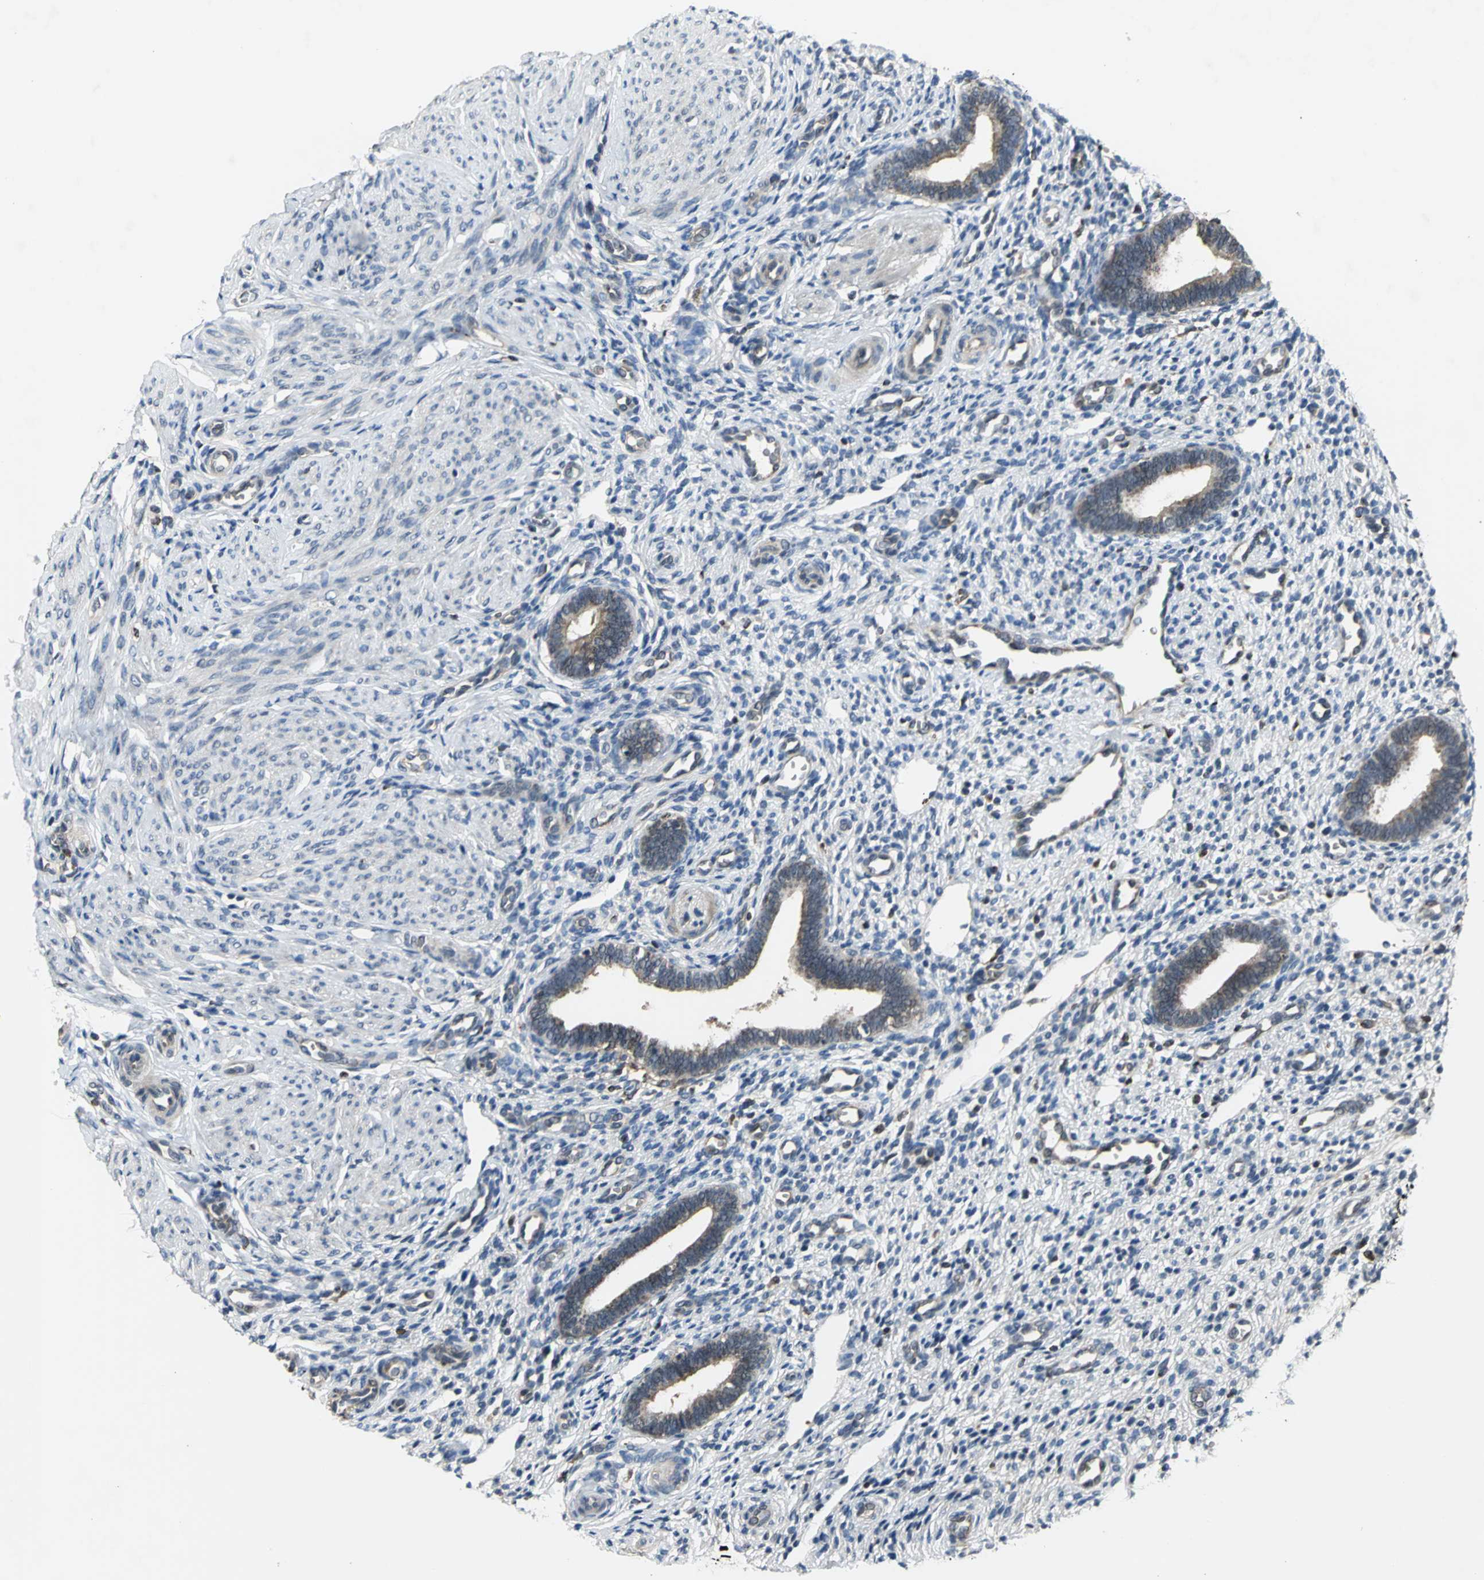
{"staining": {"intensity": "moderate", "quantity": "<25%", "location": "cytoplasmic/membranous,nuclear"}, "tissue": "endometrium", "cell_type": "Cells in endometrial stroma", "image_type": "normal", "snomed": [{"axis": "morphology", "description": "Normal tissue, NOS"}, {"axis": "topography", "description": "Endometrium"}], "caption": "DAB (3,3'-diaminobenzidine) immunohistochemical staining of benign human endometrium shows moderate cytoplasmic/membranous,nuclear protein positivity in about <25% of cells in endometrial stroma.", "gene": "AHR", "patient": {"sex": "female", "age": 27}}